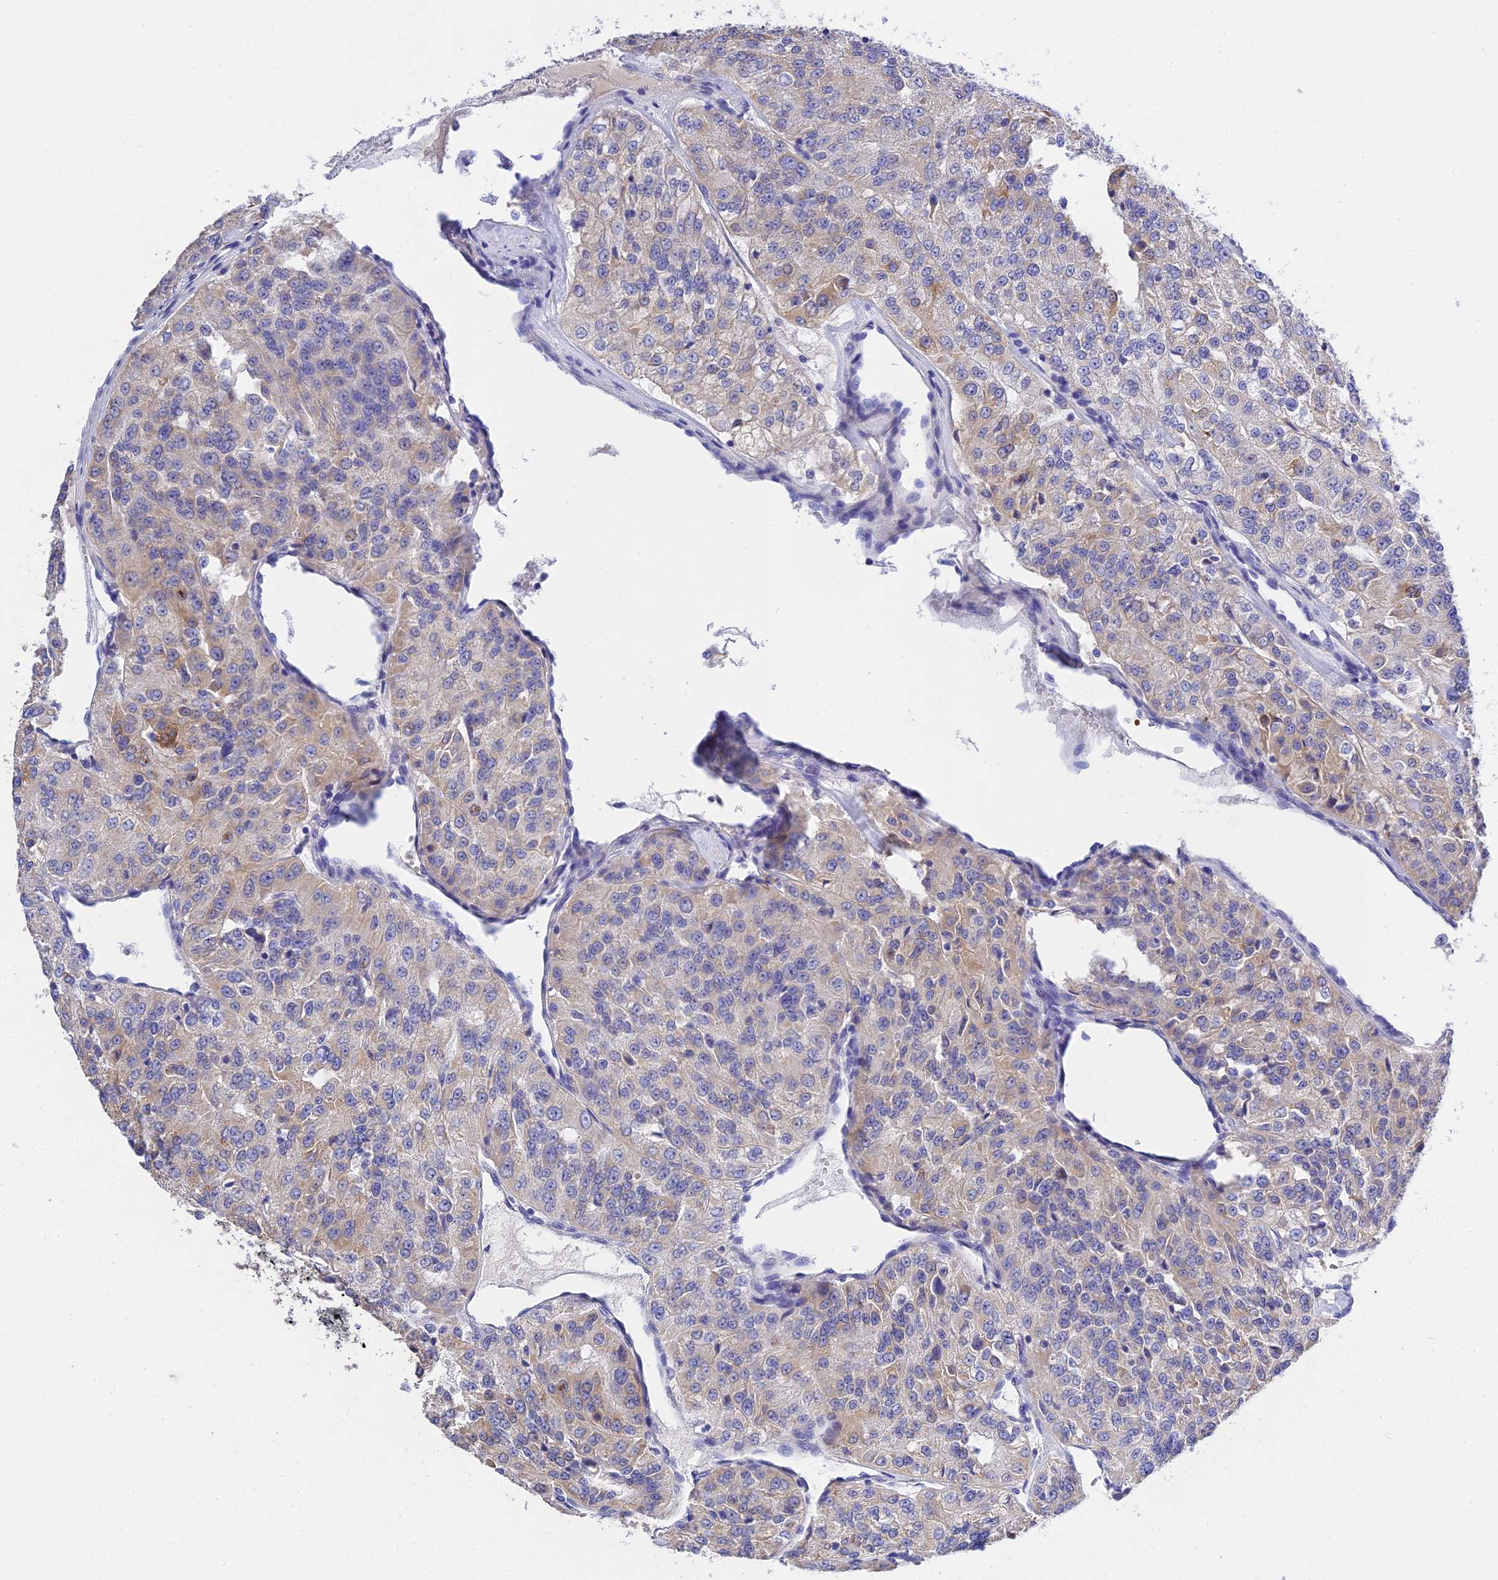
{"staining": {"intensity": "weak", "quantity": "<25%", "location": "cytoplasmic/membranous"}, "tissue": "renal cancer", "cell_type": "Tumor cells", "image_type": "cancer", "snomed": [{"axis": "morphology", "description": "Adenocarcinoma, NOS"}, {"axis": "topography", "description": "Kidney"}], "caption": "The photomicrograph displays no significant expression in tumor cells of adenocarcinoma (renal).", "gene": "MS4A5", "patient": {"sex": "female", "age": 63}}